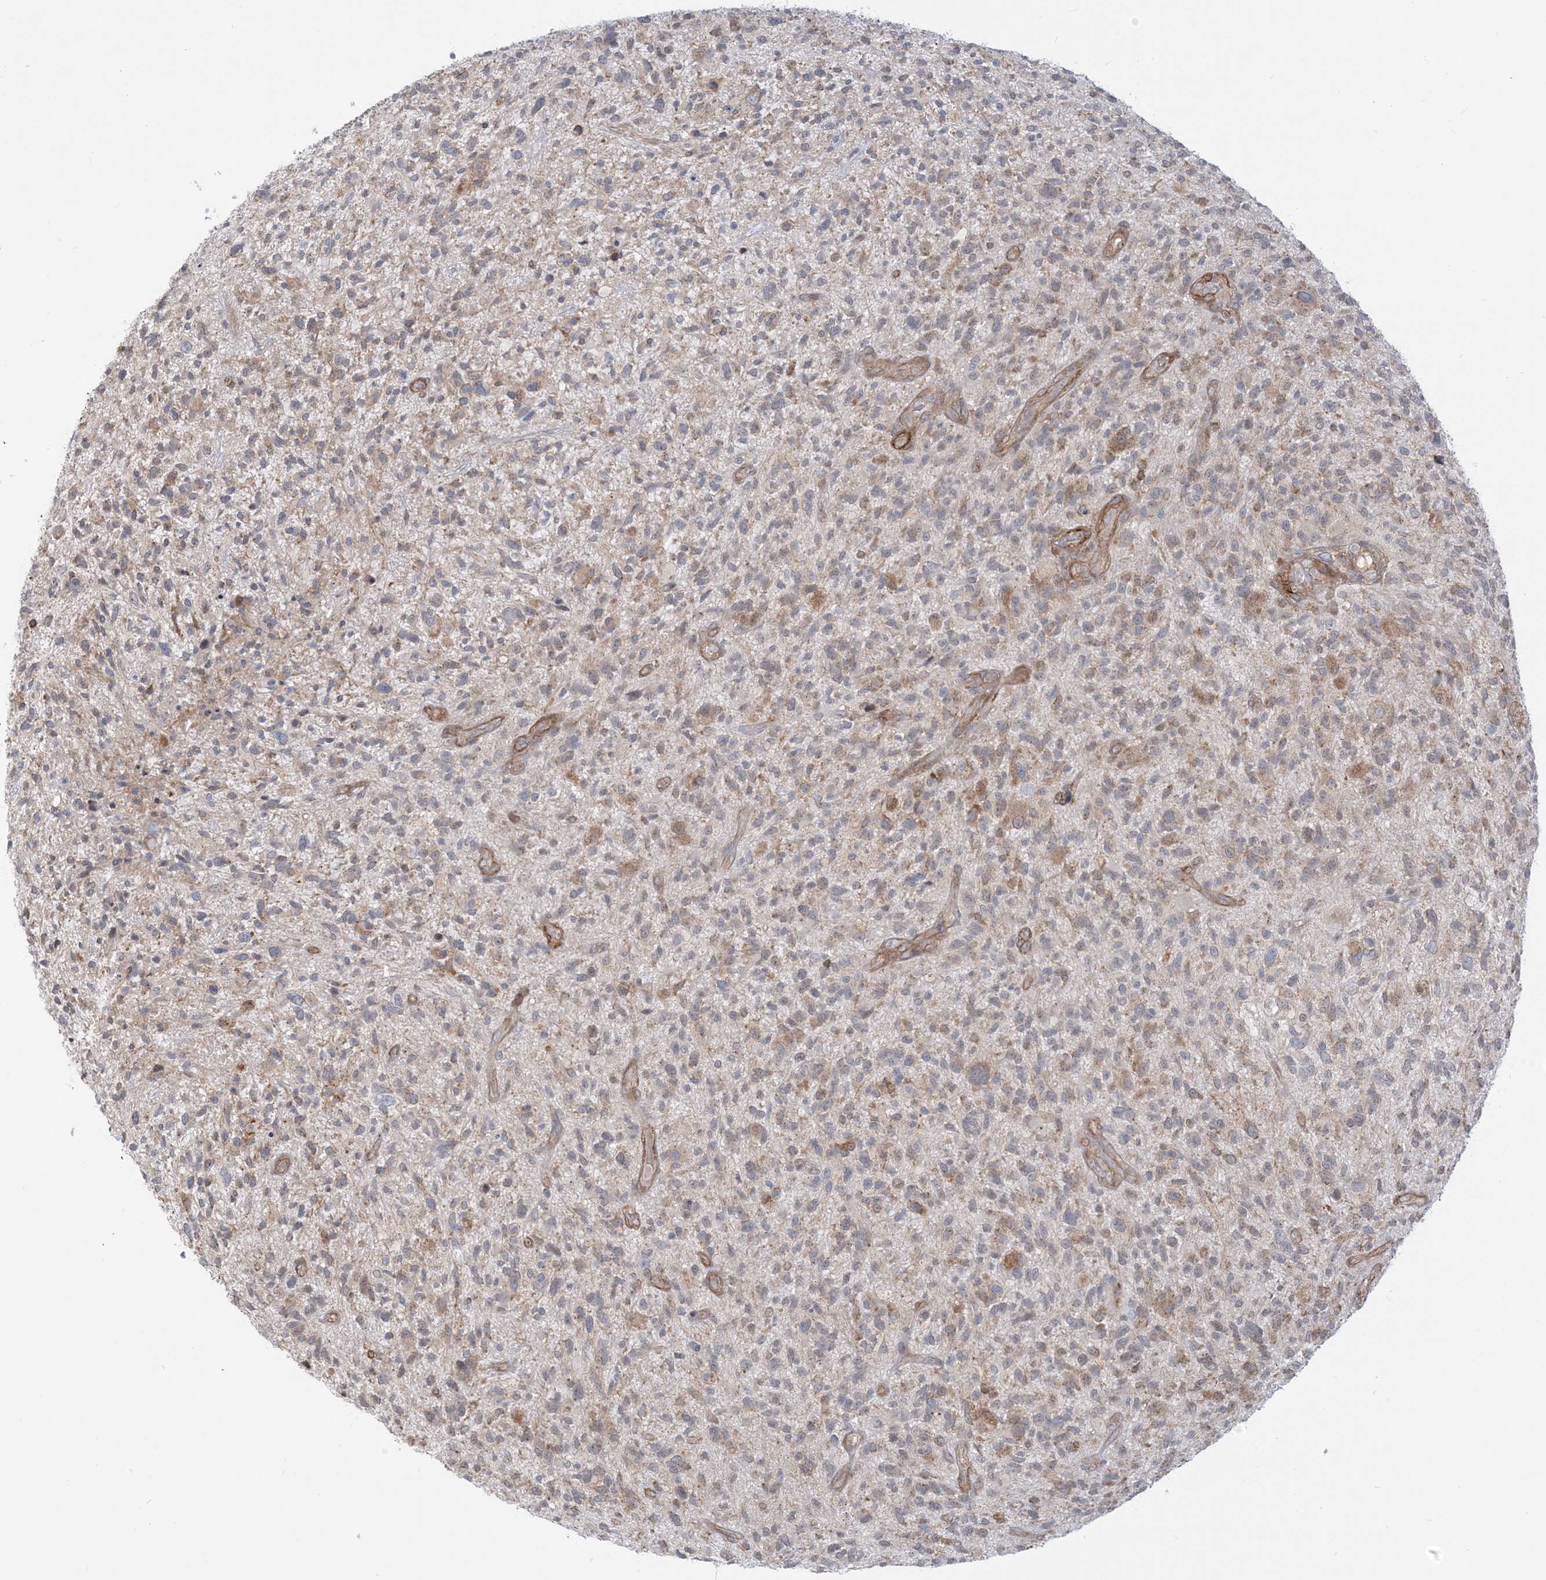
{"staining": {"intensity": "weak", "quantity": "25%-75%", "location": "cytoplasmic/membranous"}, "tissue": "glioma", "cell_type": "Tumor cells", "image_type": "cancer", "snomed": [{"axis": "morphology", "description": "Glioma, malignant, High grade"}, {"axis": "topography", "description": "Brain"}], "caption": "A brown stain labels weak cytoplasmic/membranous expression of a protein in malignant glioma (high-grade) tumor cells.", "gene": "CASP4", "patient": {"sex": "male", "age": 47}}